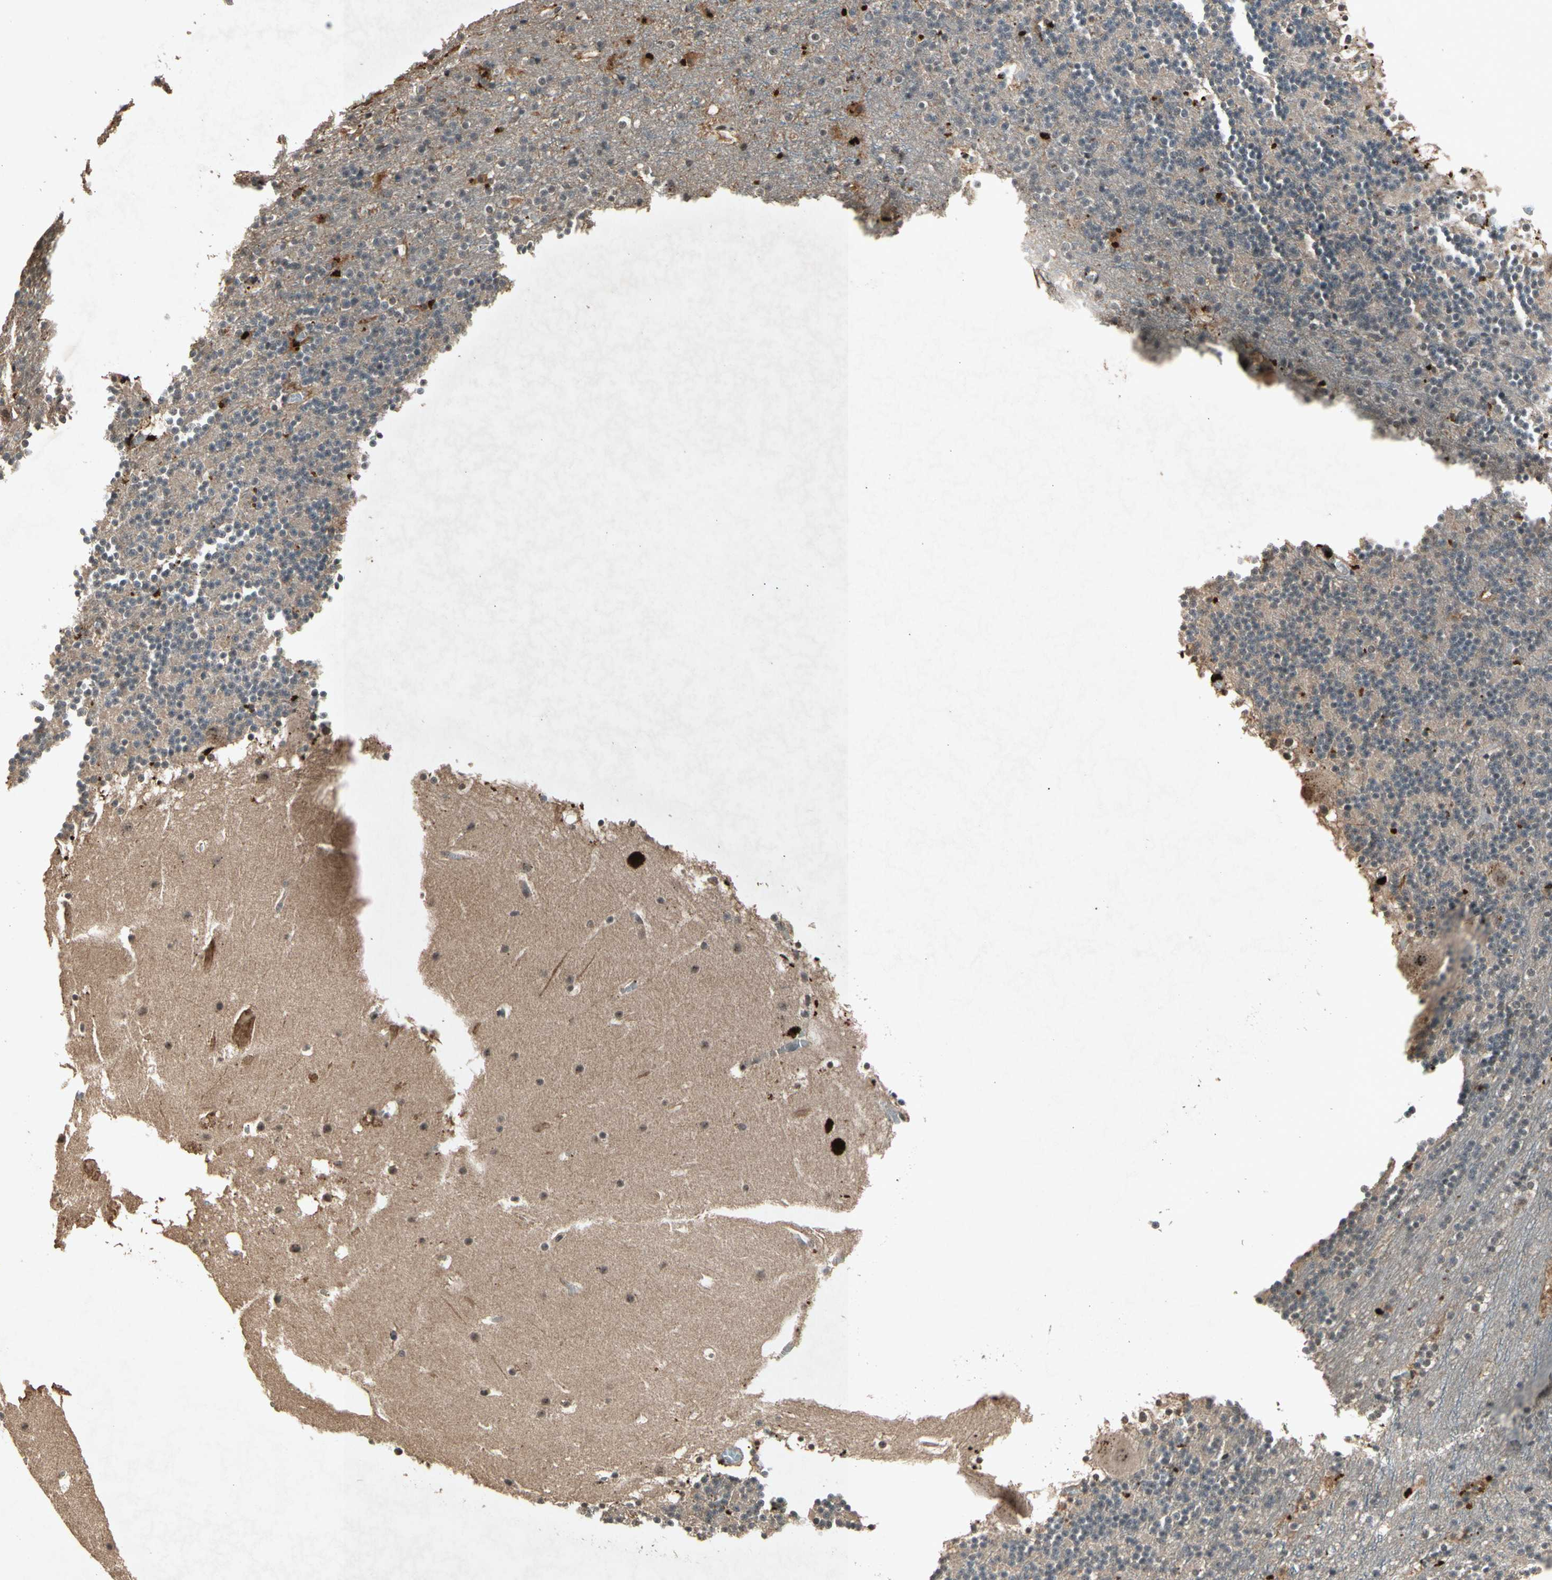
{"staining": {"intensity": "weak", "quantity": ">75%", "location": "cytoplasmic/membranous"}, "tissue": "cerebellum", "cell_type": "Cells in granular layer", "image_type": "normal", "snomed": [{"axis": "morphology", "description": "Normal tissue, NOS"}, {"axis": "topography", "description": "Cerebellum"}], "caption": "Immunohistochemistry micrograph of benign cerebellum: cerebellum stained using immunohistochemistry reveals low levels of weak protein expression localized specifically in the cytoplasmic/membranous of cells in granular layer, appearing as a cytoplasmic/membranous brown color.", "gene": "PML", "patient": {"sex": "male", "age": 45}}